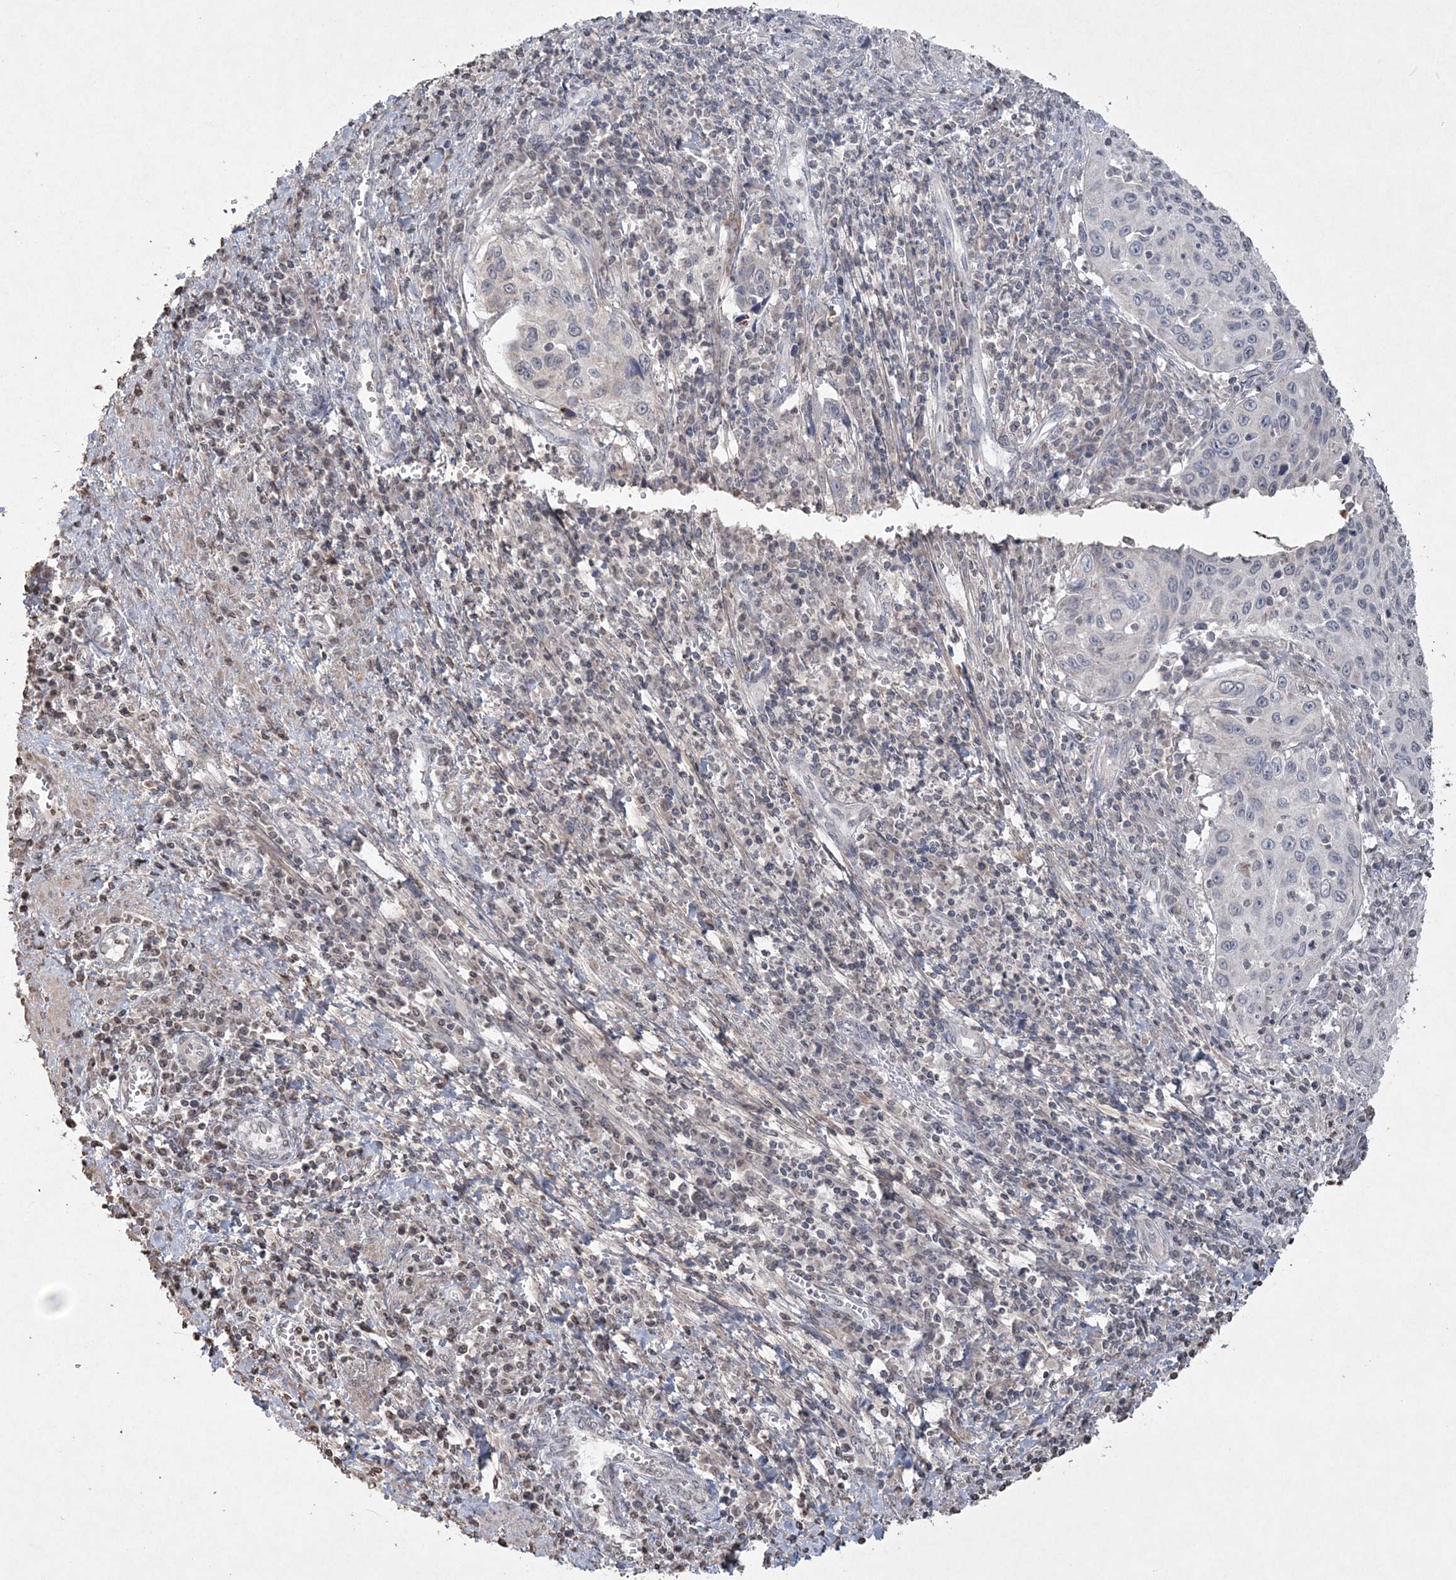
{"staining": {"intensity": "negative", "quantity": "none", "location": "none"}, "tissue": "cervical cancer", "cell_type": "Tumor cells", "image_type": "cancer", "snomed": [{"axis": "morphology", "description": "Squamous cell carcinoma, NOS"}, {"axis": "topography", "description": "Cervix"}], "caption": "A histopathology image of human squamous cell carcinoma (cervical) is negative for staining in tumor cells.", "gene": "TTC7A", "patient": {"sex": "female", "age": 32}}